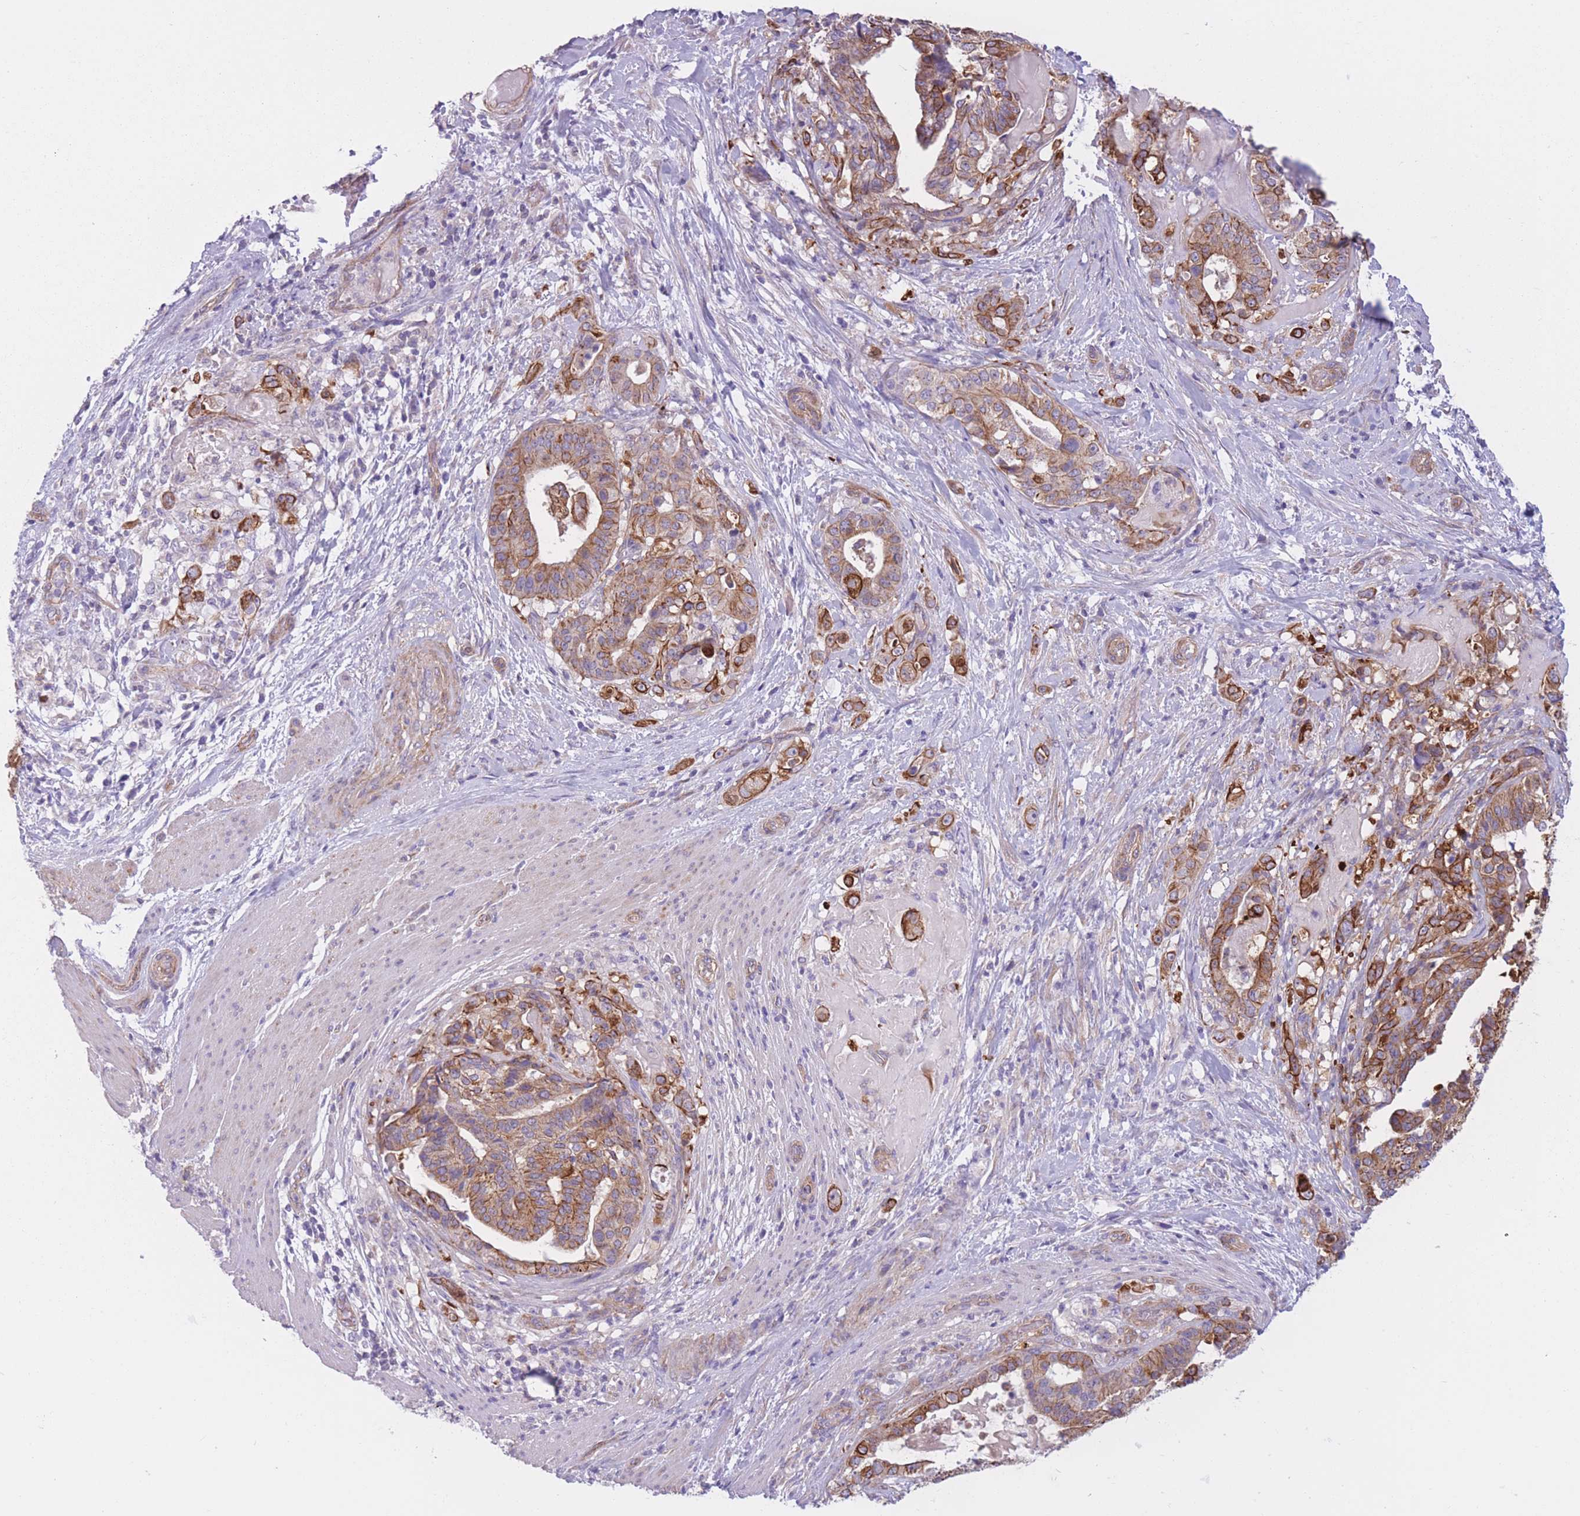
{"staining": {"intensity": "moderate", "quantity": ">75%", "location": "cytoplasmic/membranous"}, "tissue": "stomach cancer", "cell_type": "Tumor cells", "image_type": "cancer", "snomed": [{"axis": "morphology", "description": "Adenocarcinoma, NOS"}, {"axis": "topography", "description": "Stomach"}], "caption": "Immunohistochemistry (IHC) staining of adenocarcinoma (stomach), which shows medium levels of moderate cytoplasmic/membranous expression in about >75% of tumor cells indicating moderate cytoplasmic/membranous protein expression. The staining was performed using DAB (3,3'-diaminobenzidine) (brown) for protein detection and nuclei were counterstained in hematoxylin (blue).", "gene": "SERPINB3", "patient": {"sex": "male", "age": 48}}